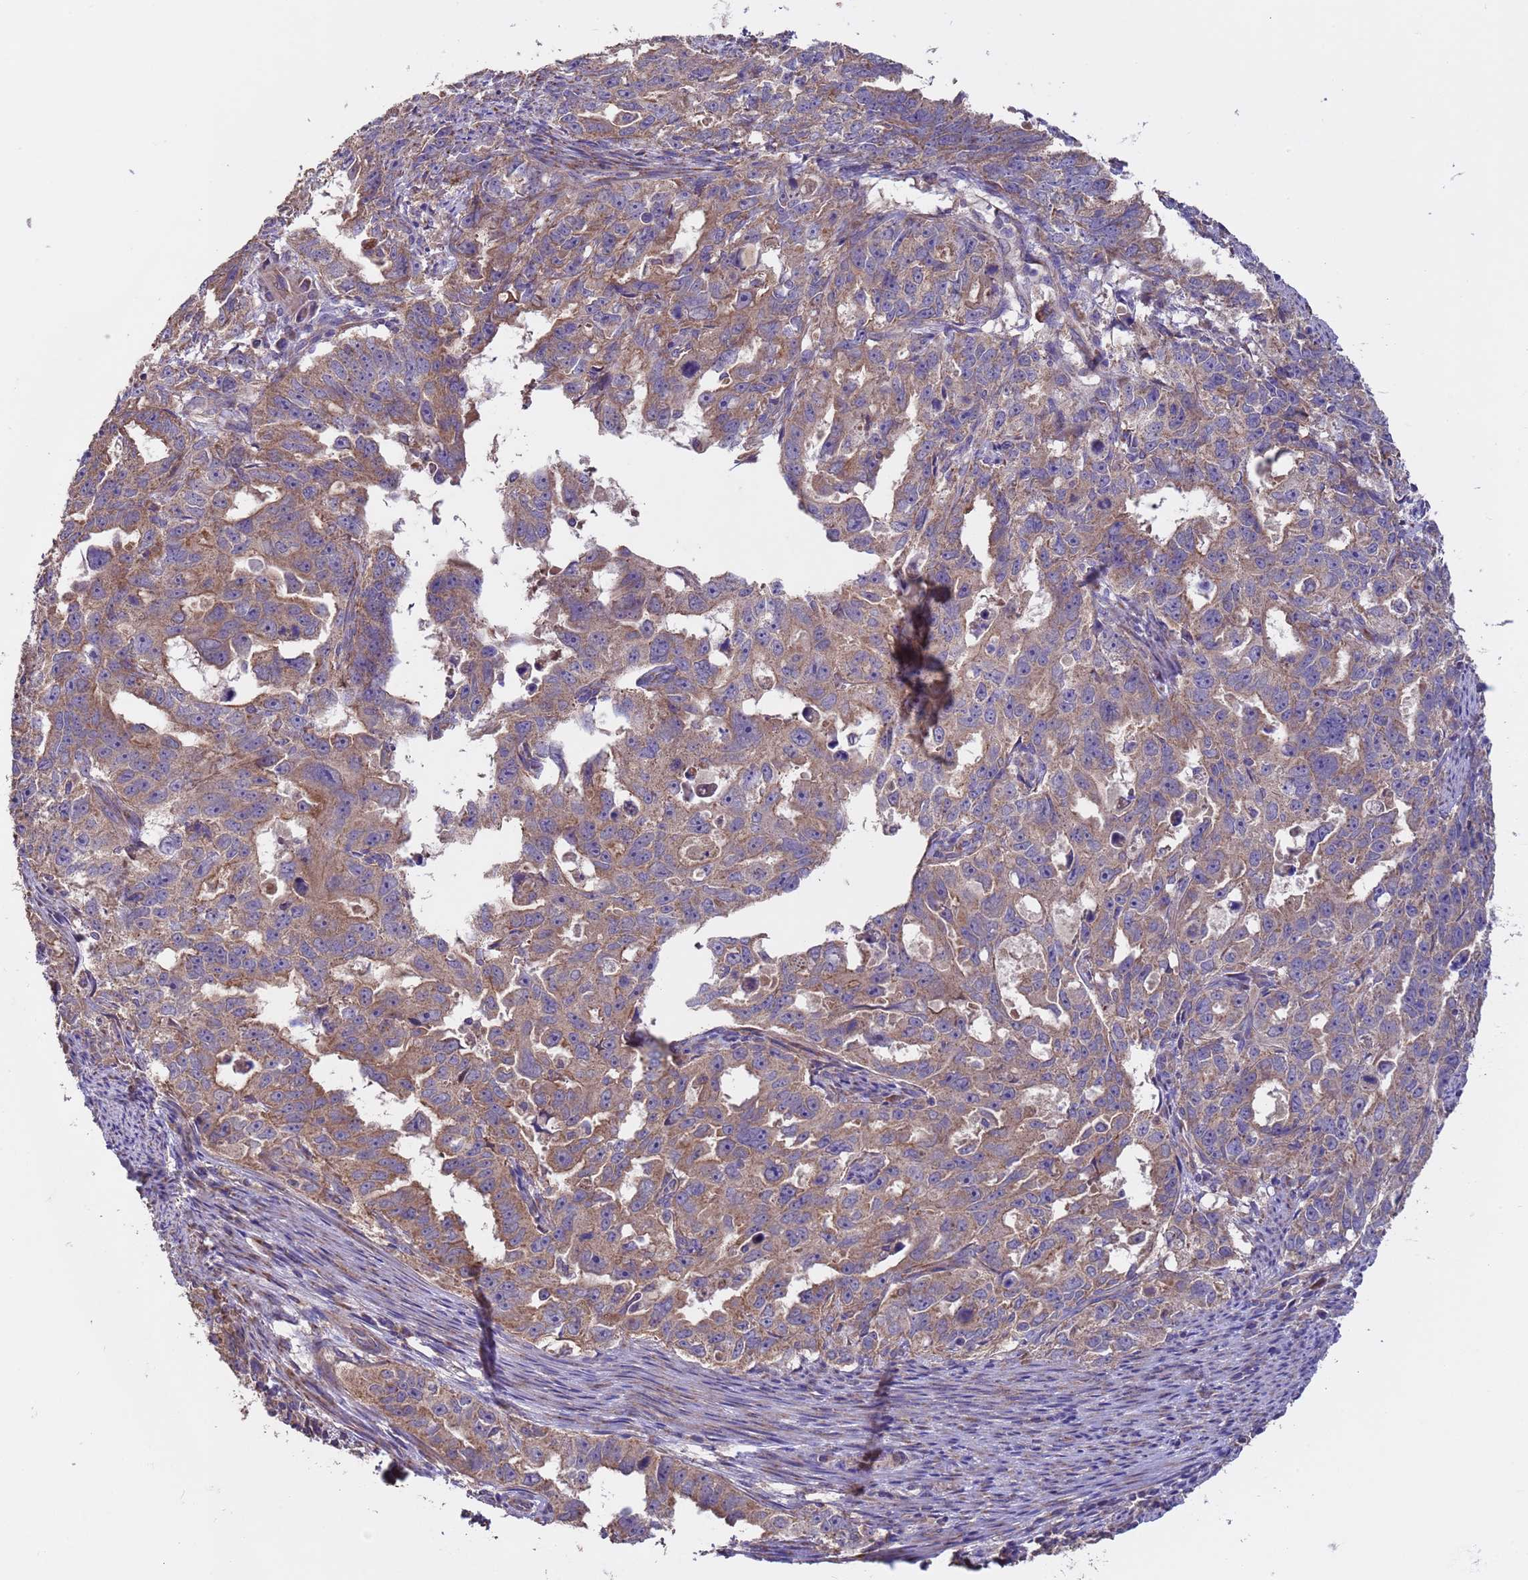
{"staining": {"intensity": "moderate", "quantity": ">75%", "location": "cytoplasmic/membranous"}, "tissue": "endometrial cancer", "cell_type": "Tumor cells", "image_type": "cancer", "snomed": [{"axis": "morphology", "description": "Adenocarcinoma, NOS"}, {"axis": "topography", "description": "Endometrium"}], "caption": "Protein expression analysis of endometrial adenocarcinoma shows moderate cytoplasmic/membranous expression in about >75% of tumor cells.", "gene": "EEF1AKMT1", "patient": {"sex": "female", "age": 65}}